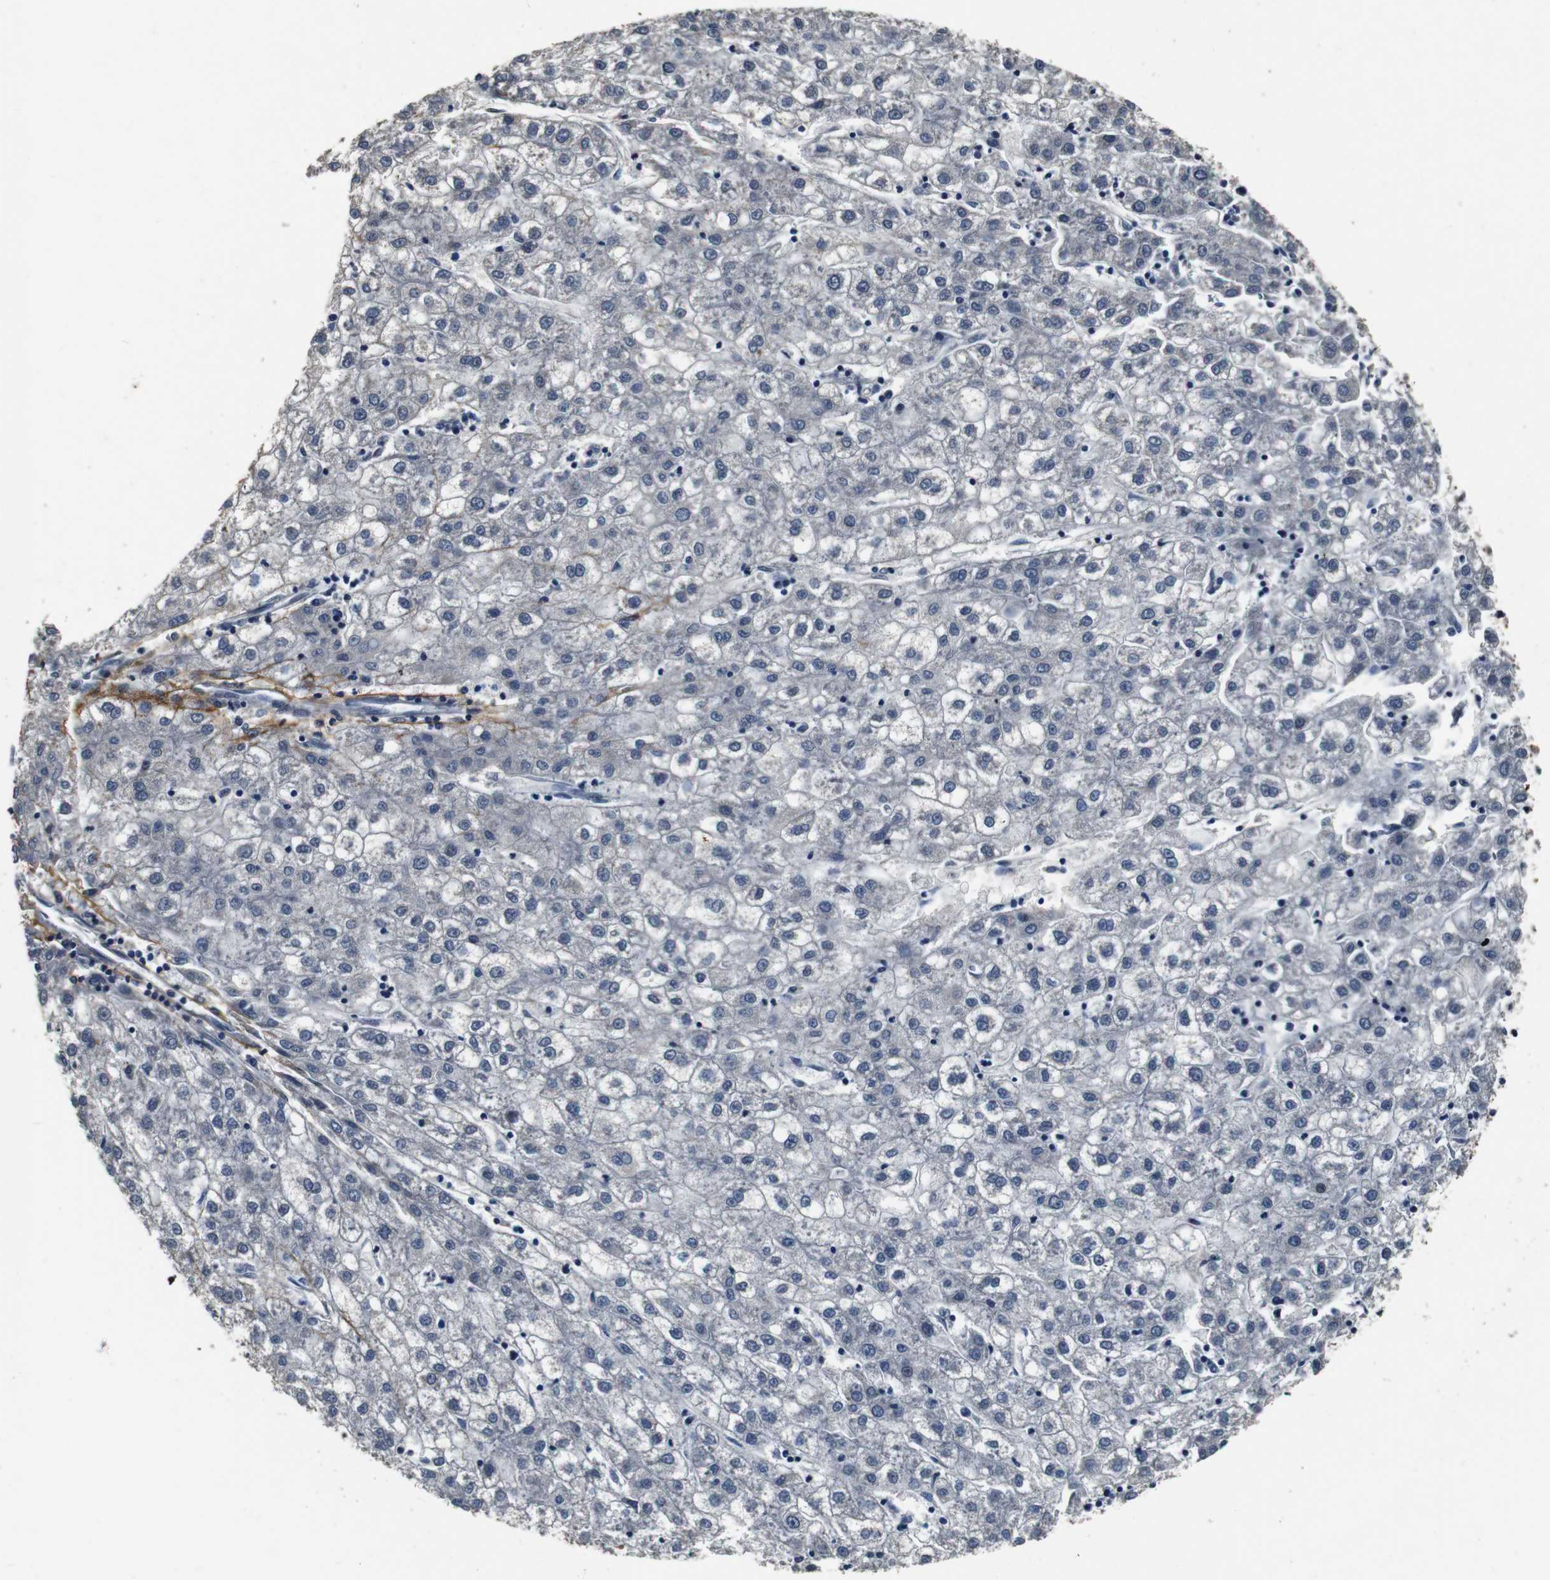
{"staining": {"intensity": "negative", "quantity": "none", "location": "none"}, "tissue": "liver cancer", "cell_type": "Tumor cells", "image_type": "cancer", "snomed": [{"axis": "morphology", "description": "Carcinoma, Hepatocellular, NOS"}, {"axis": "topography", "description": "Liver"}], "caption": "Human liver hepatocellular carcinoma stained for a protein using immunohistochemistry (IHC) reveals no staining in tumor cells.", "gene": "COL1A1", "patient": {"sex": "male", "age": 72}}